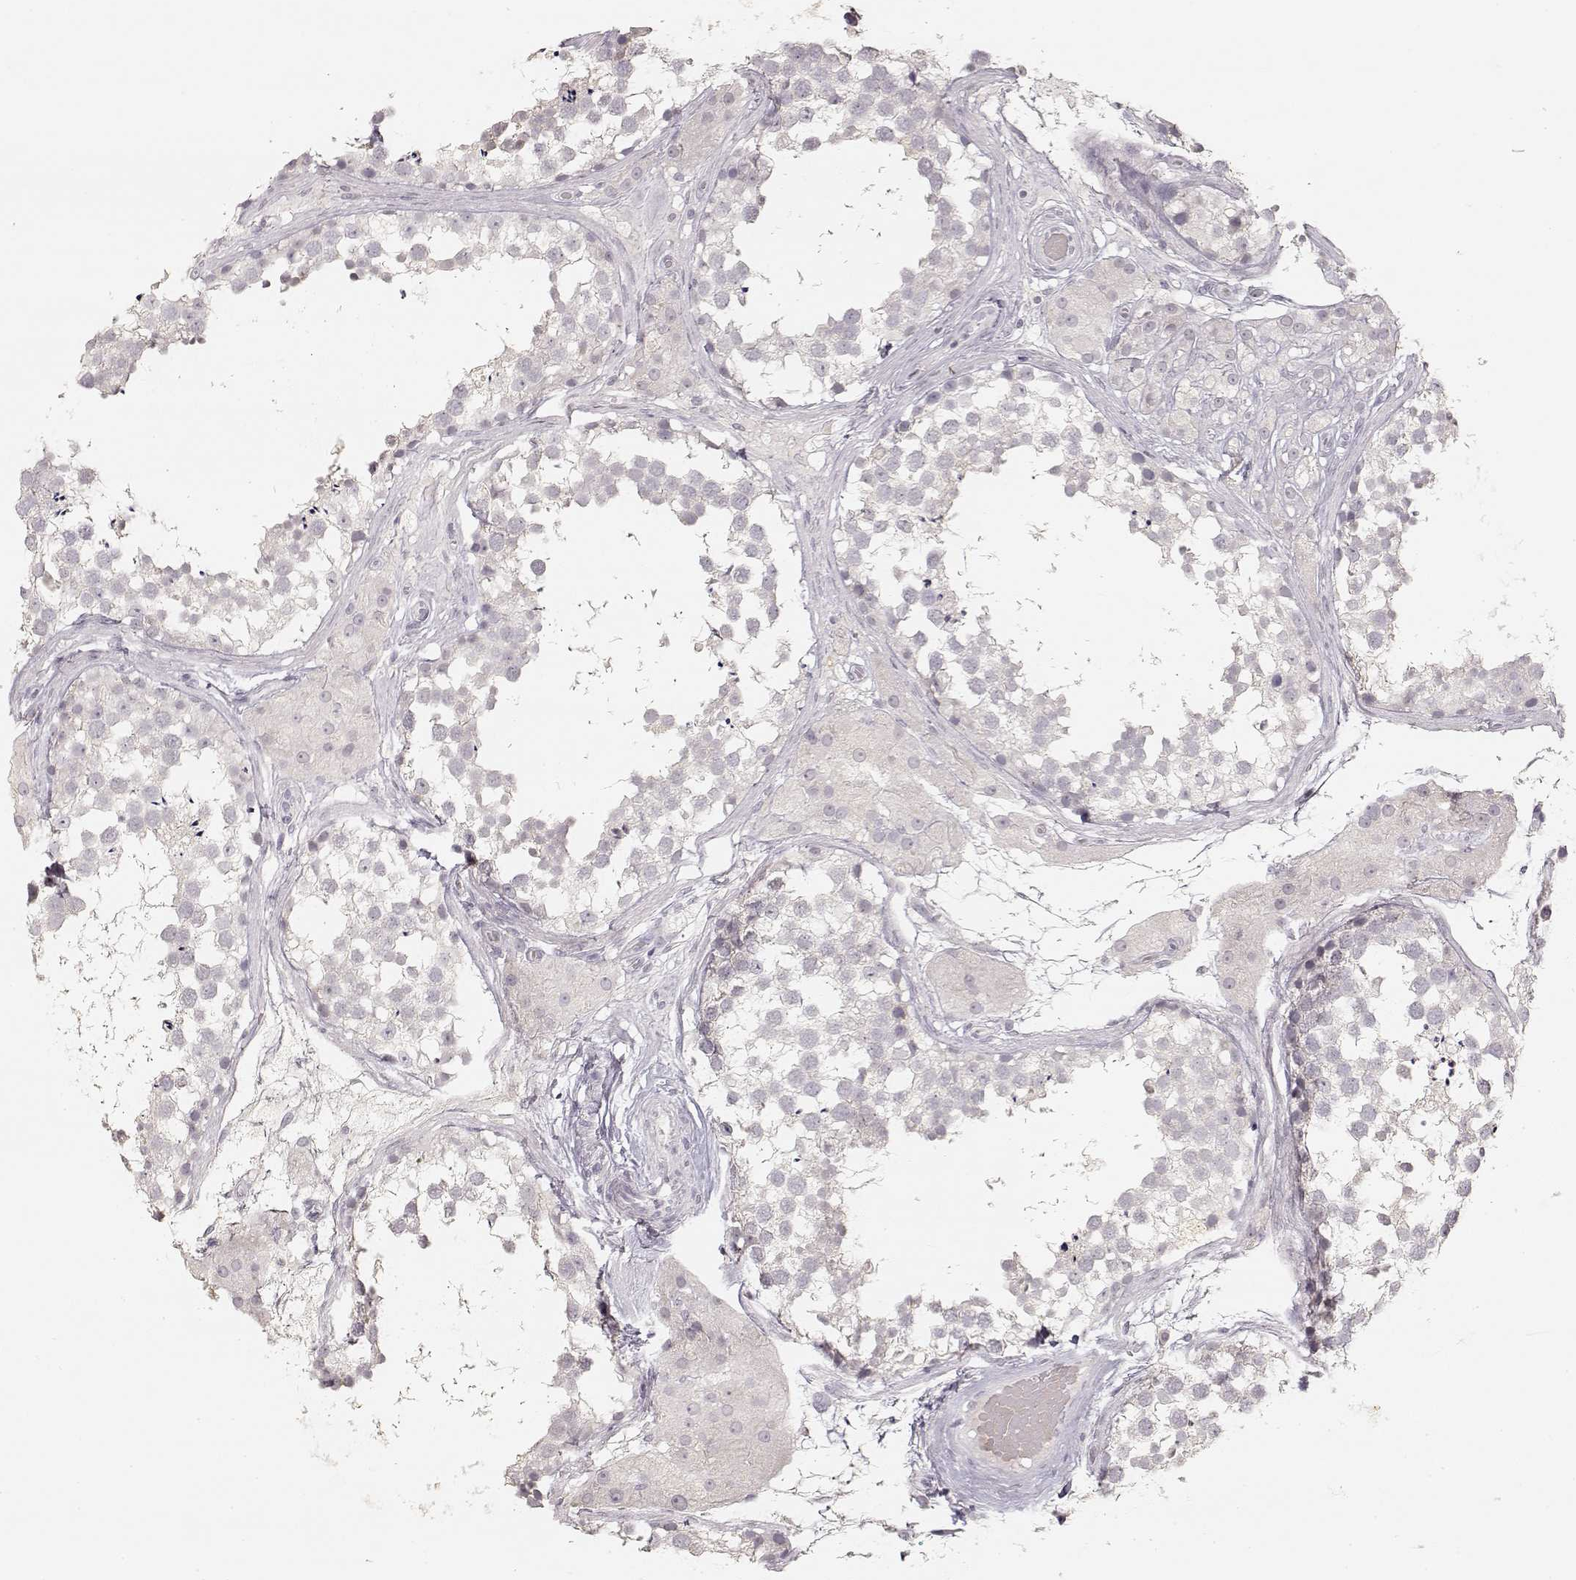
{"staining": {"intensity": "negative", "quantity": "none", "location": "none"}, "tissue": "testis", "cell_type": "Cells in seminiferous ducts", "image_type": "normal", "snomed": [{"axis": "morphology", "description": "Normal tissue, NOS"}, {"axis": "morphology", "description": "Seminoma, NOS"}, {"axis": "topography", "description": "Testis"}], "caption": "High magnification brightfield microscopy of normal testis stained with DAB (3,3'-diaminobenzidine) (brown) and counterstained with hematoxylin (blue): cells in seminiferous ducts show no significant staining. (DAB IHC visualized using brightfield microscopy, high magnification).", "gene": "LAMC2", "patient": {"sex": "male", "age": 65}}